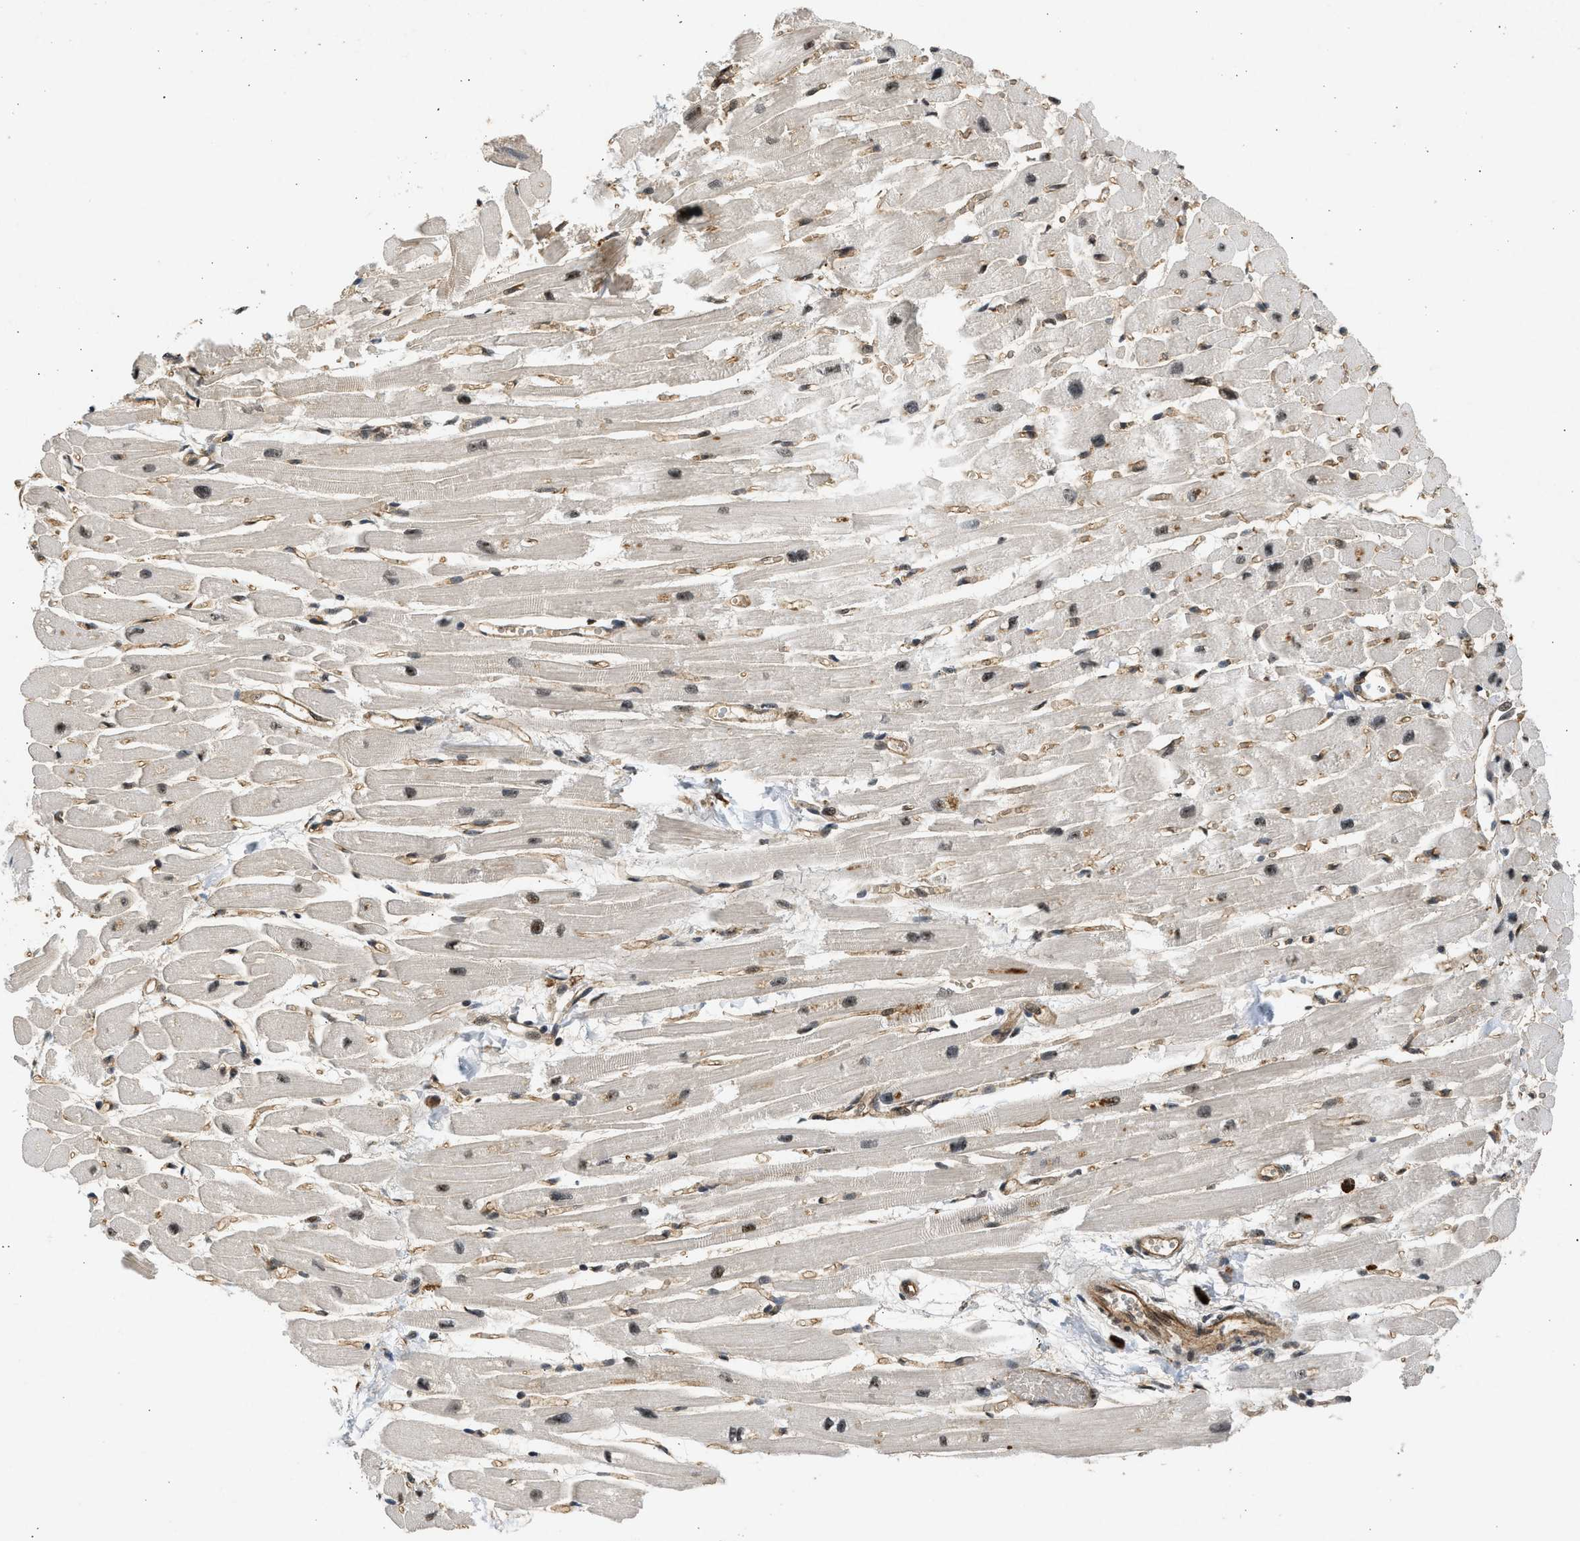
{"staining": {"intensity": "moderate", "quantity": ">75%", "location": "cytoplasmic/membranous,nuclear"}, "tissue": "heart muscle", "cell_type": "Cardiomyocytes", "image_type": "normal", "snomed": [{"axis": "morphology", "description": "Normal tissue, NOS"}, {"axis": "topography", "description": "Heart"}], "caption": "A micrograph of heart muscle stained for a protein displays moderate cytoplasmic/membranous,nuclear brown staining in cardiomyocytes.", "gene": "TFDP2", "patient": {"sex": "female", "age": 54}}